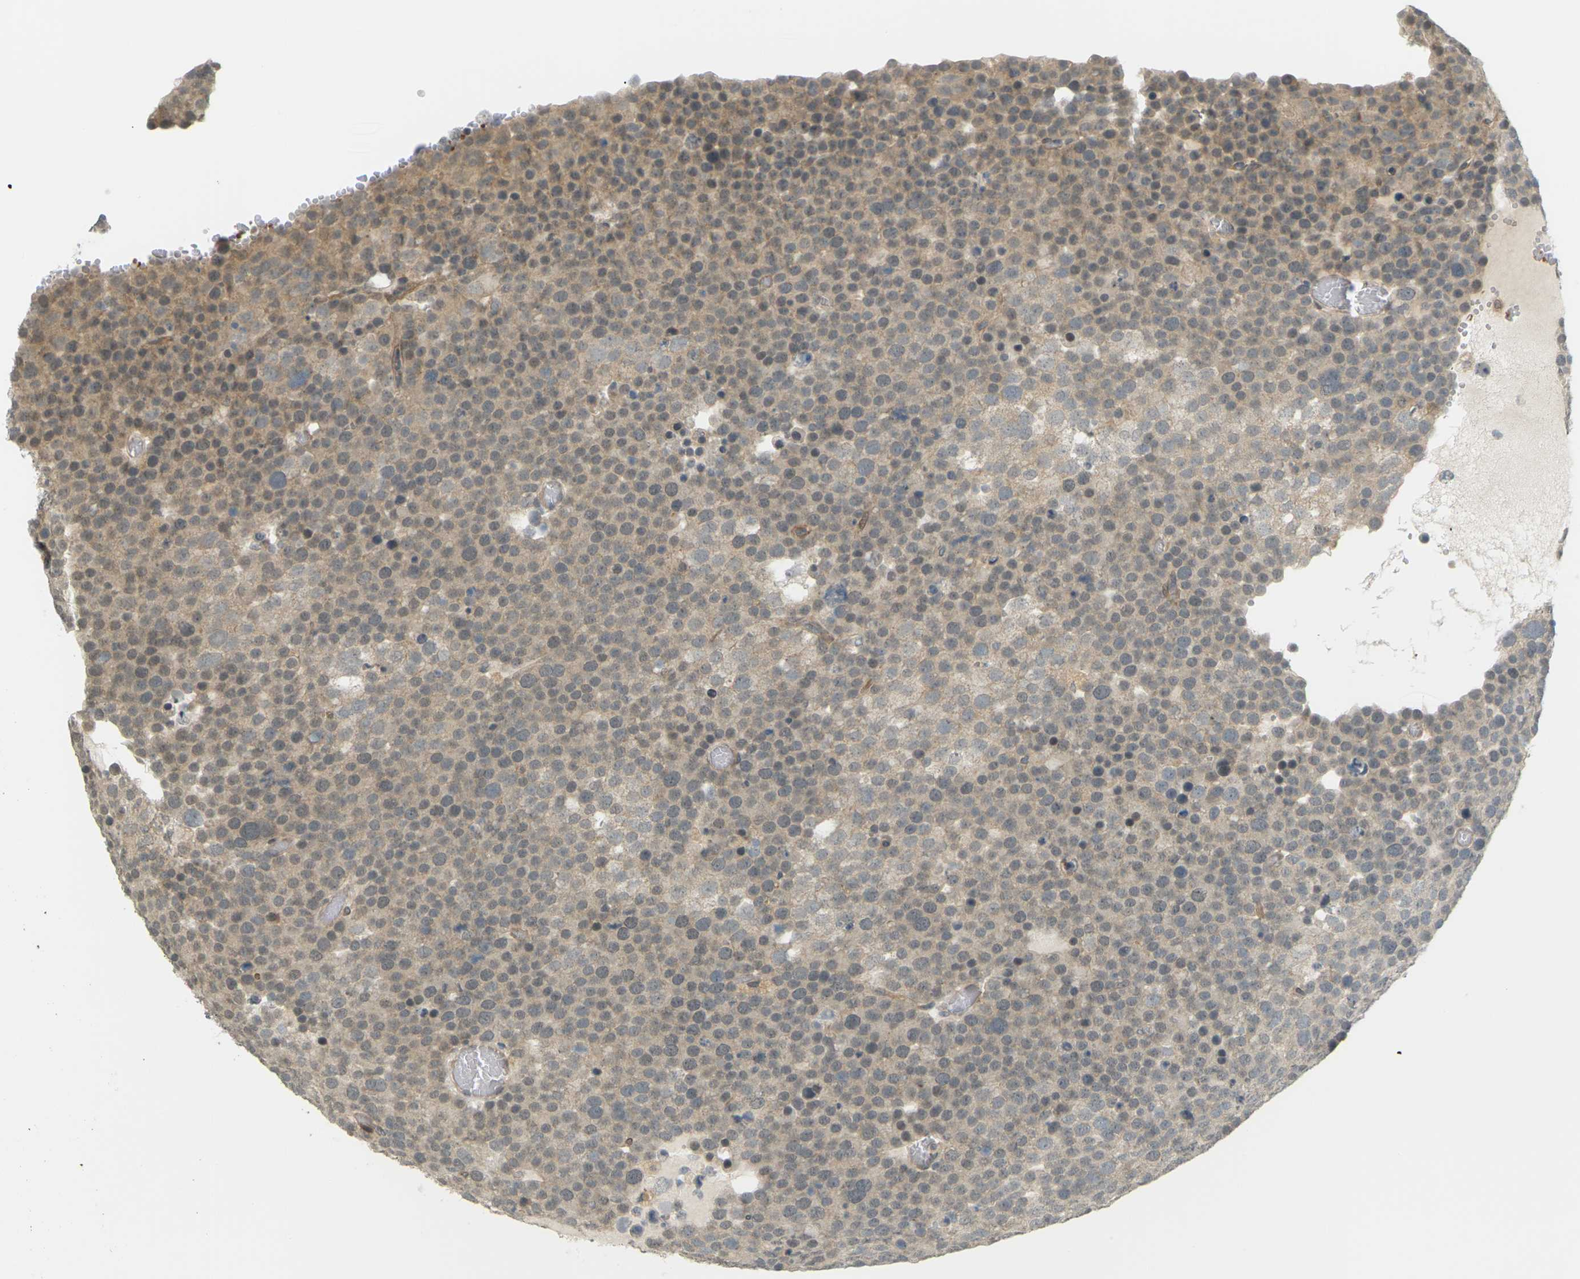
{"staining": {"intensity": "weak", "quantity": ">75%", "location": "cytoplasmic/membranous"}, "tissue": "testis cancer", "cell_type": "Tumor cells", "image_type": "cancer", "snomed": [{"axis": "morphology", "description": "Seminoma, NOS"}, {"axis": "topography", "description": "Testis"}], "caption": "Weak cytoplasmic/membranous protein staining is appreciated in about >75% of tumor cells in testis seminoma.", "gene": "SOCS6", "patient": {"sex": "male", "age": 71}}